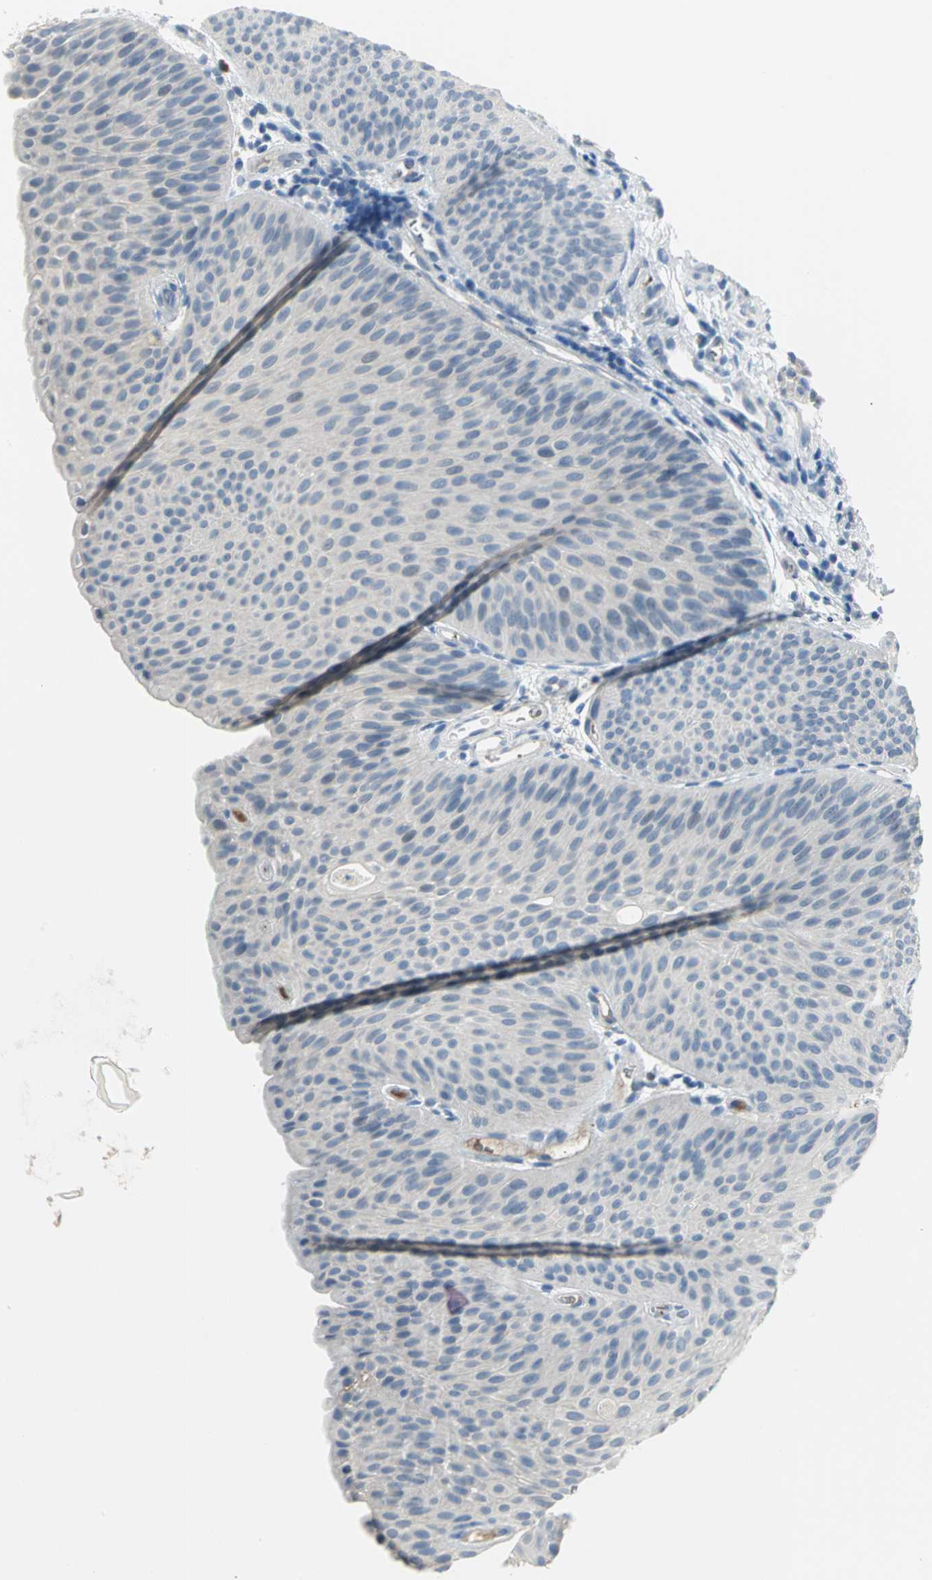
{"staining": {"intensity": "negative", "quantity": "none", "location": "none"}, "tissue": "urothelial cancer", "cell_type": "Tumor cells", "image_type": "cancer", "snomed": [{"axis": "morphology", "description": "Urothelial carcinoma, Low grade"}, {"axis": "topography", "description": "Urinary bladder"}], "caption": "DAB immunohistochemical staining of urothelial carcinoma (low-grade) exhibits no significant expression in tumor cells. (Brightfield microscopy of DAB IHC at high magnification).", "gene": "ZIC1", "patient": {"sex": "female", "age": 60}}